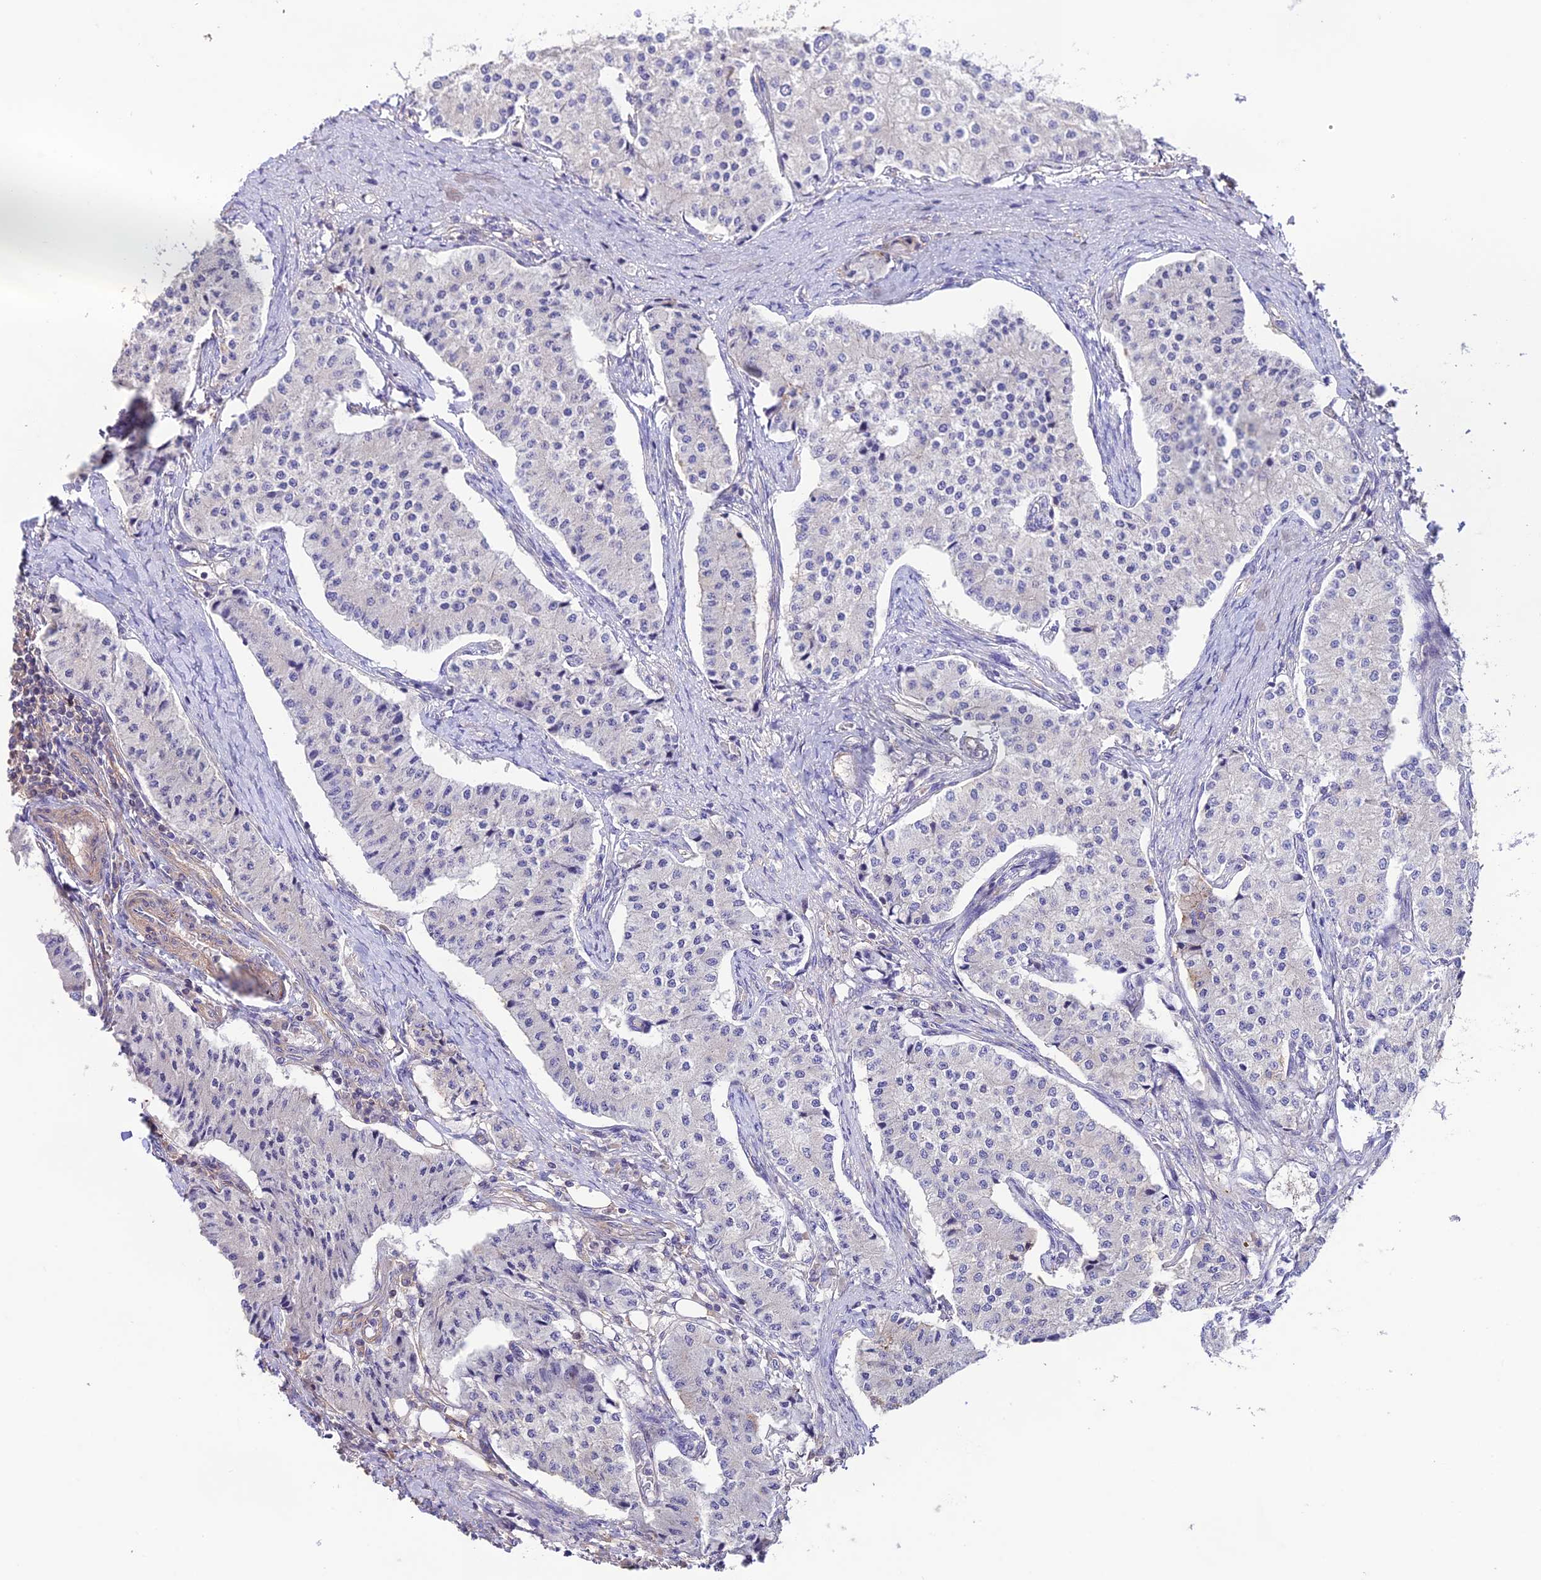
{"staining": {"intensity": "negative", "quantity": "none", "location": "none"}, "tissue": "carcinoid", "cell_type": "Tumor cells", "image_type": "cancer", "snomed": [{"axis": "morphology", "description": "Carcinoid, malignant, NOS"}, {"axis": "topography", "description": "Colon"}], "caption": "Tumor cells are negative for brown protein staining in carcinoid.", "gene": "BRME1", "patient": {"sex": "female", "age": 52}}